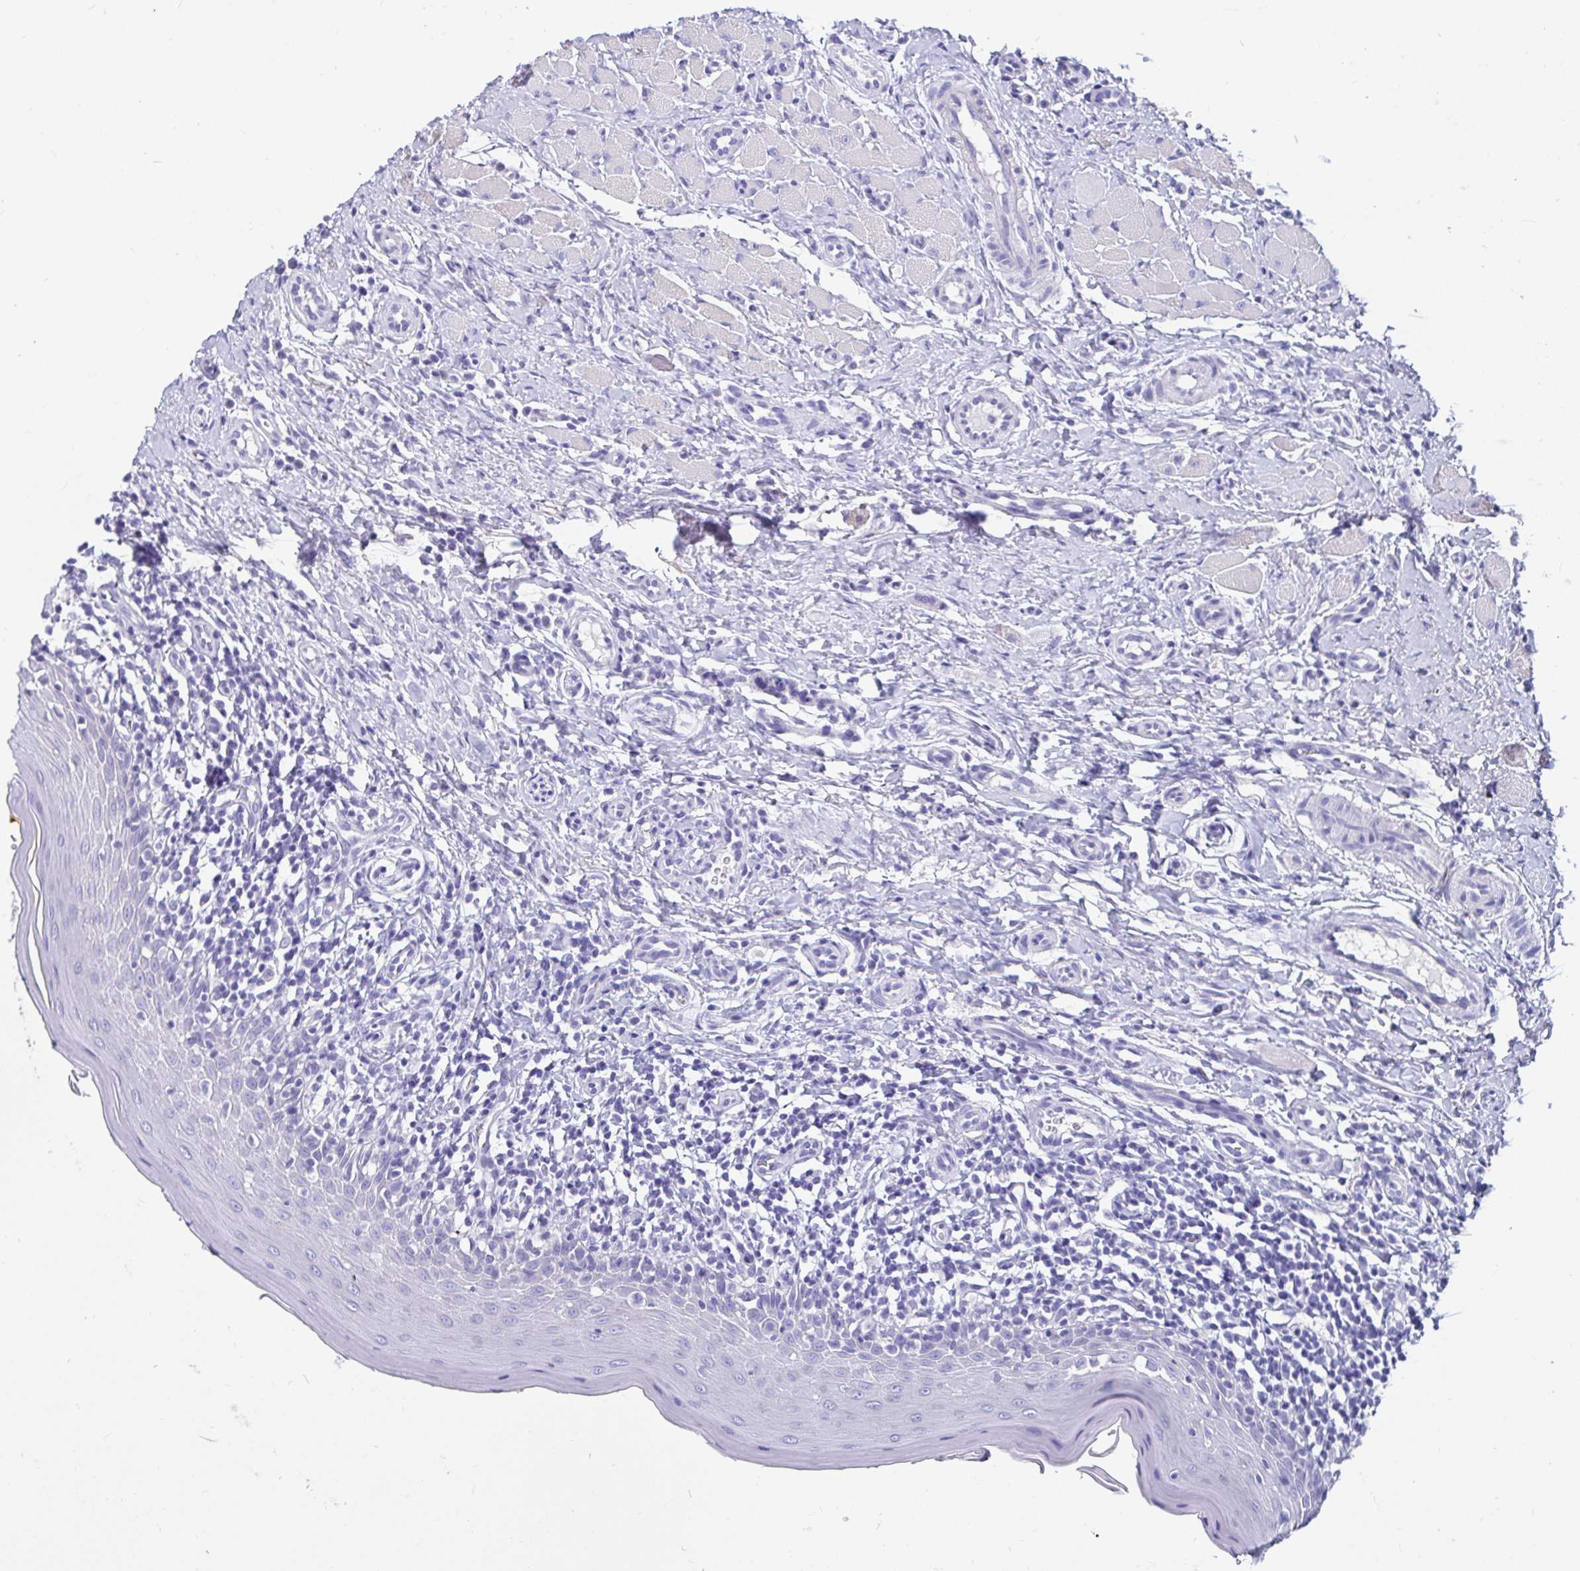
{"staining": {"intensity": "negative", "quantity": "none", "location": "none"}, "tissue": "oral mucosa", "cell_type": "Squamous epithelial cells", "image_type": "normal", "snomed": [{"axis": "morphology", "description": "Normal tissue, NOS"}, {"axis": "topography", "description": "Oral tissue"}, {"axis": "topography", "description": "Tounge, NOS"}], "caption": "Immunohistochemistry photomicrograph of unremarkable oral mucosa stained for a protein (brown), which reveals no staining in squamous epithelial cells.", "gene": "ZPBP2", "patient": {"sex": "female", "age": 58}}